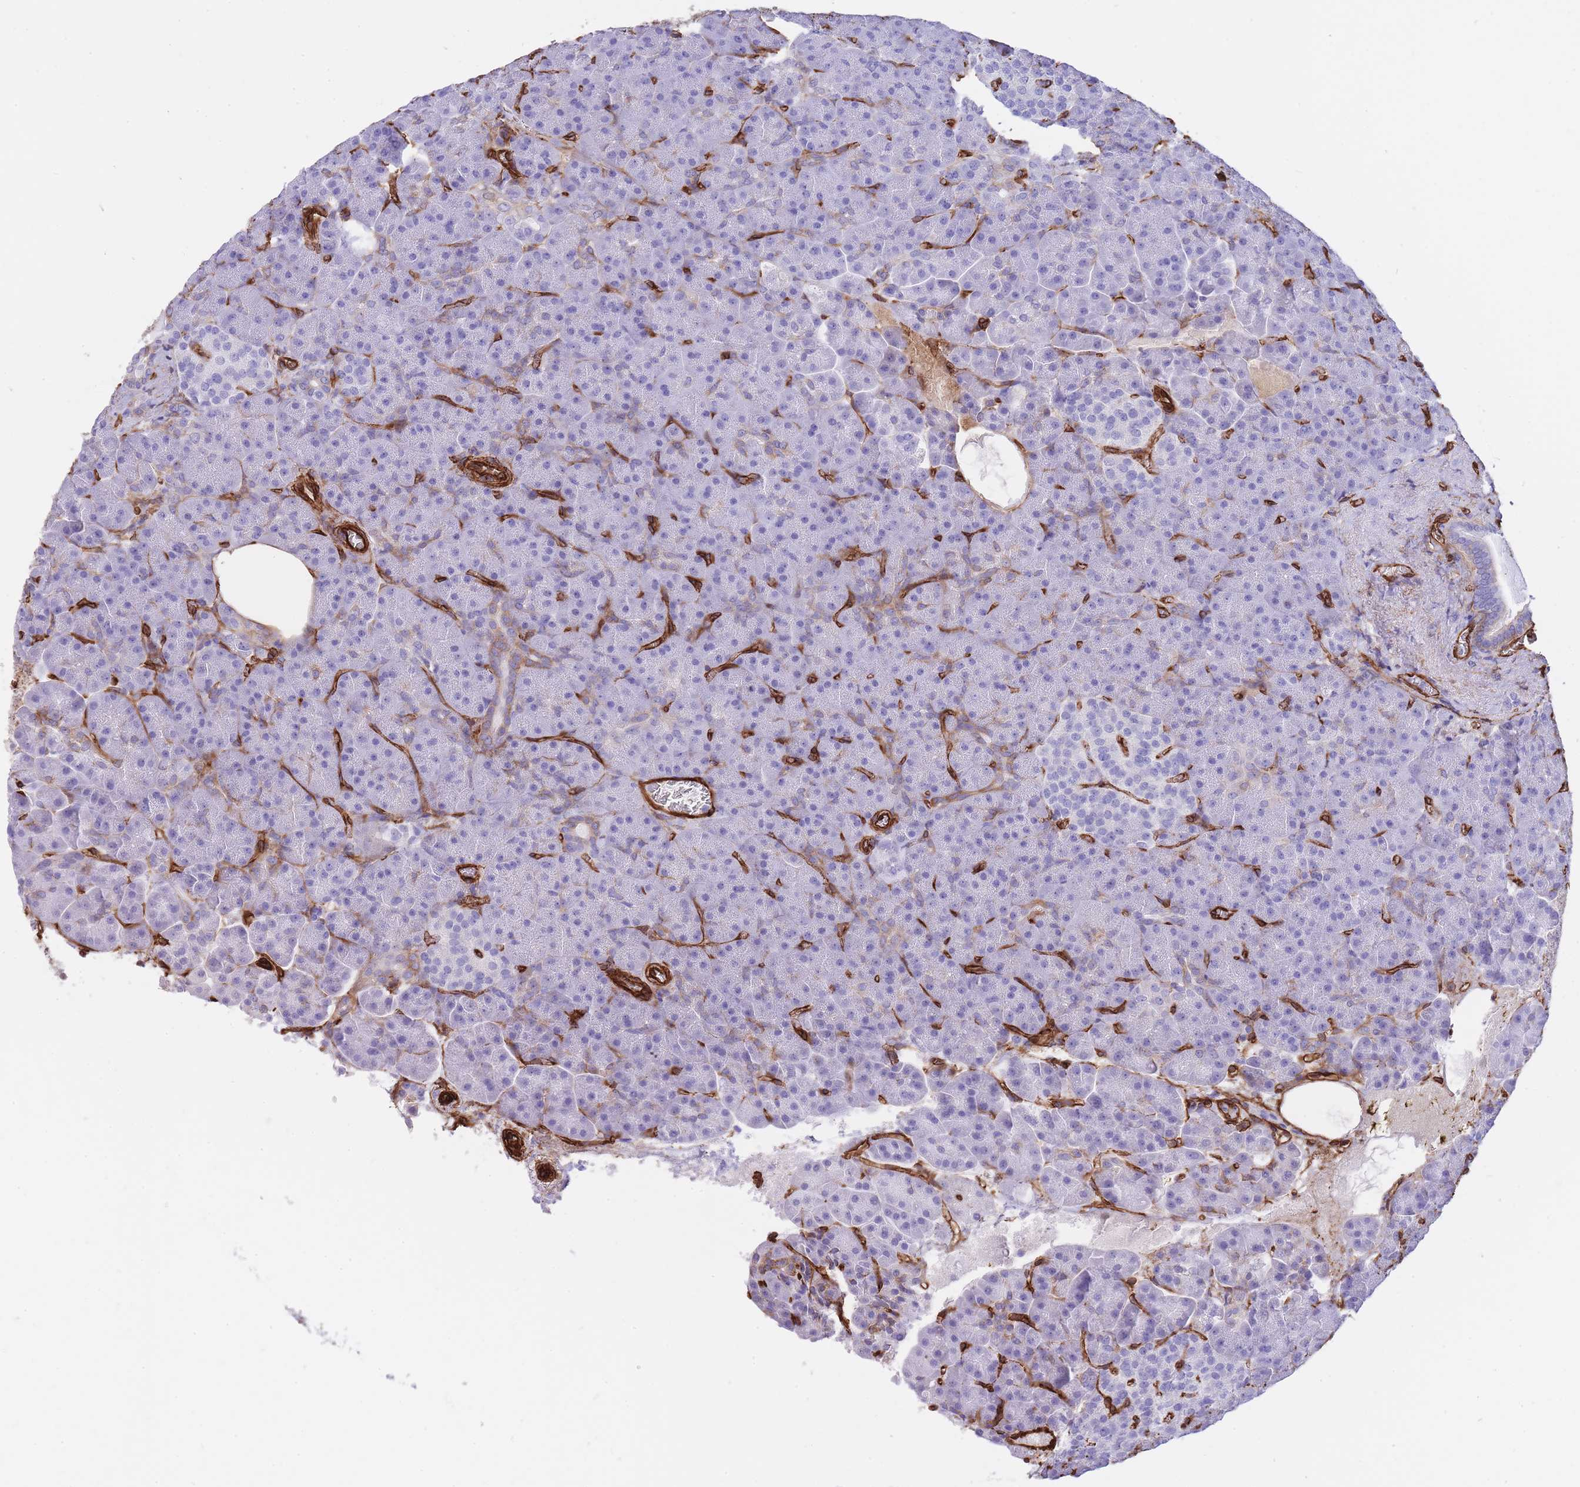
{"staining": {"intensity": "negative", "quantity": "none", "location": "none"}, "tissue": "pancreas", "cell_type": "Exocrine glandular cells", "image_type": "normal", "snomed": [{"axis": "morphology", "description": "Normal tissue, NOS"}, {"axis": "topography", "description": "Pancreas"}], "caption": "This is a image of immunohistochemistry (IHC) staining of normal pancreas, which shows no staining in exocrine glandular cells.", "gene": "CAVIN1", "patient": {"sex": "female", "age": 74}}